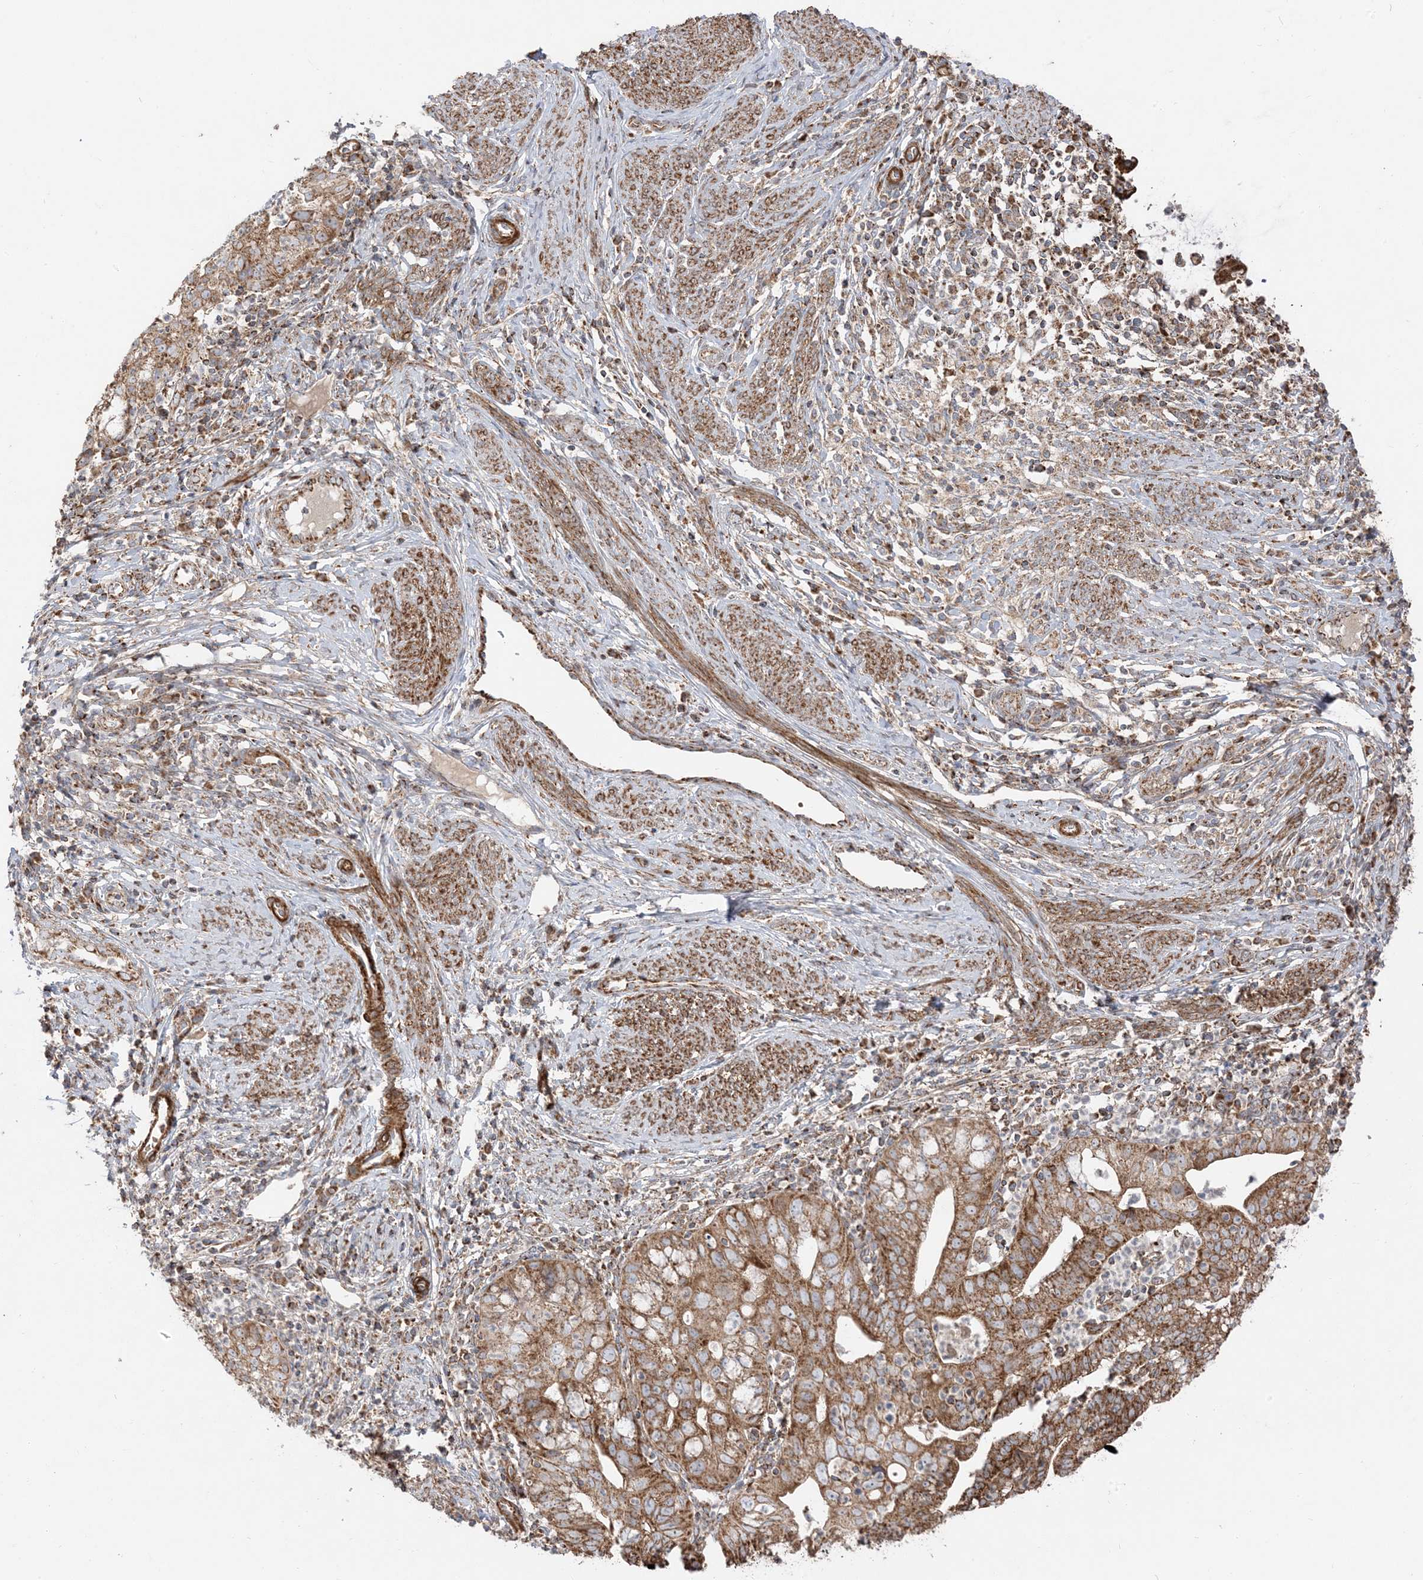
{"staining": {"intensity": "moderate", "quantity": ">75%", "location": "cytoplasmic/membranous"}, "tissue": "cervical cancer", "cell_type": "Tumor cells", "image_type": "cancer", "snomed": [{"axis": "morphology", "description": "Adenocarcinoma, NOS"}, {"axis": "topography", "description": "Cervix"}], "caption": "An image showing moderate cytoplasmic/membranous staining in approximately >75% of tumor cells in cervical cancer, as visualized by brown immunohistochemical staining.", "gene": "AARS2", "patient": {"sex": "female", "age": 36}}